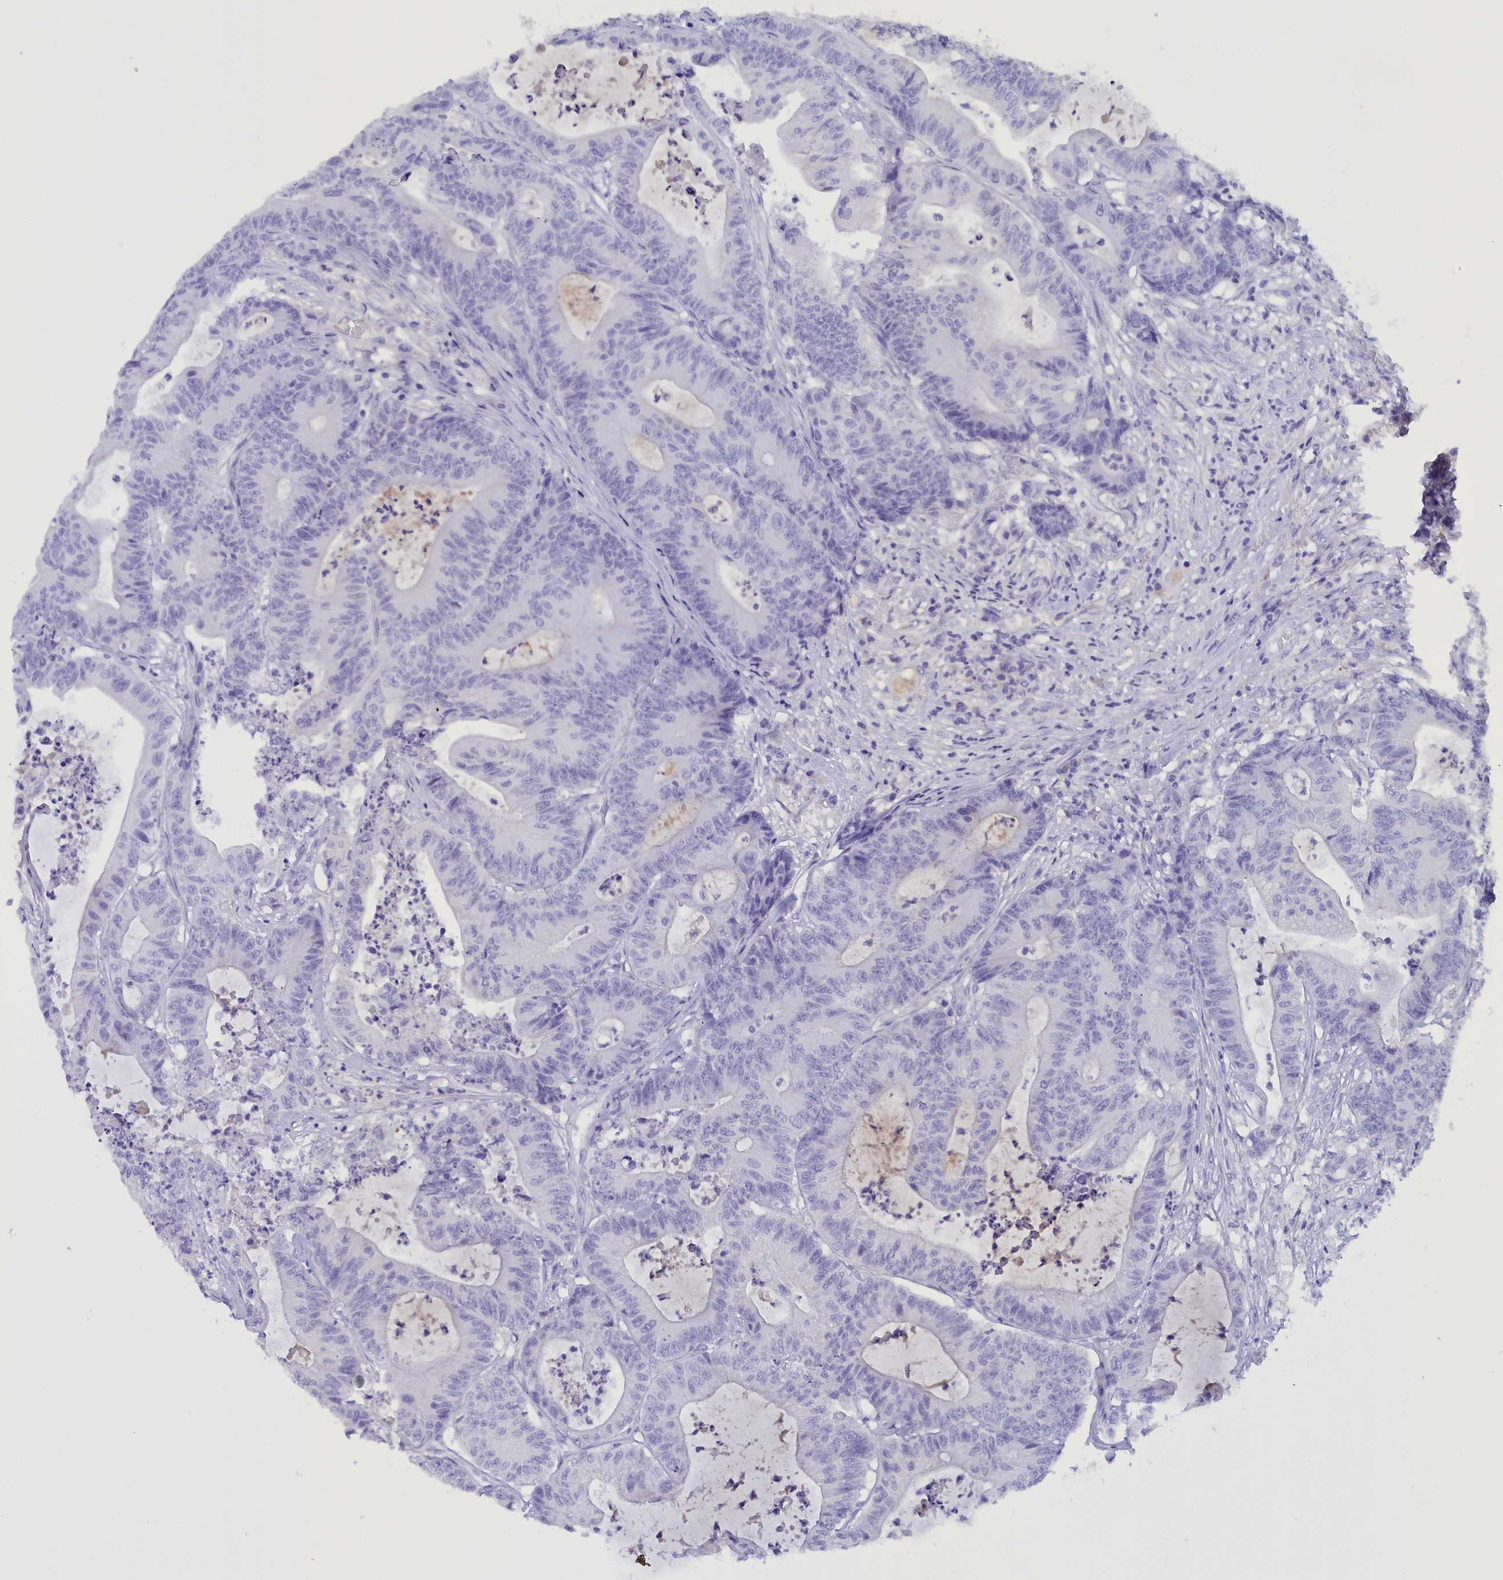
{"staining": {"intensity": "negative", "quantity": "none", "location": "none"}, "tissue": "colorectal cancer", "cell_type": "Tumor cells", "image_type": "cancer", "snomed": [{"axis": "morphology", "description": "Adenocarcinoma, NOS"}, {"axis": "topography", "description": "Colon"}], "caption": "A high-resolution histopathology image shows IHC staining of adenocarcinoma (colorectal), which shows no significant positivity in tumor cells.", "gene": "PROK2", "patient": {"sex": "female", "age": 84}}